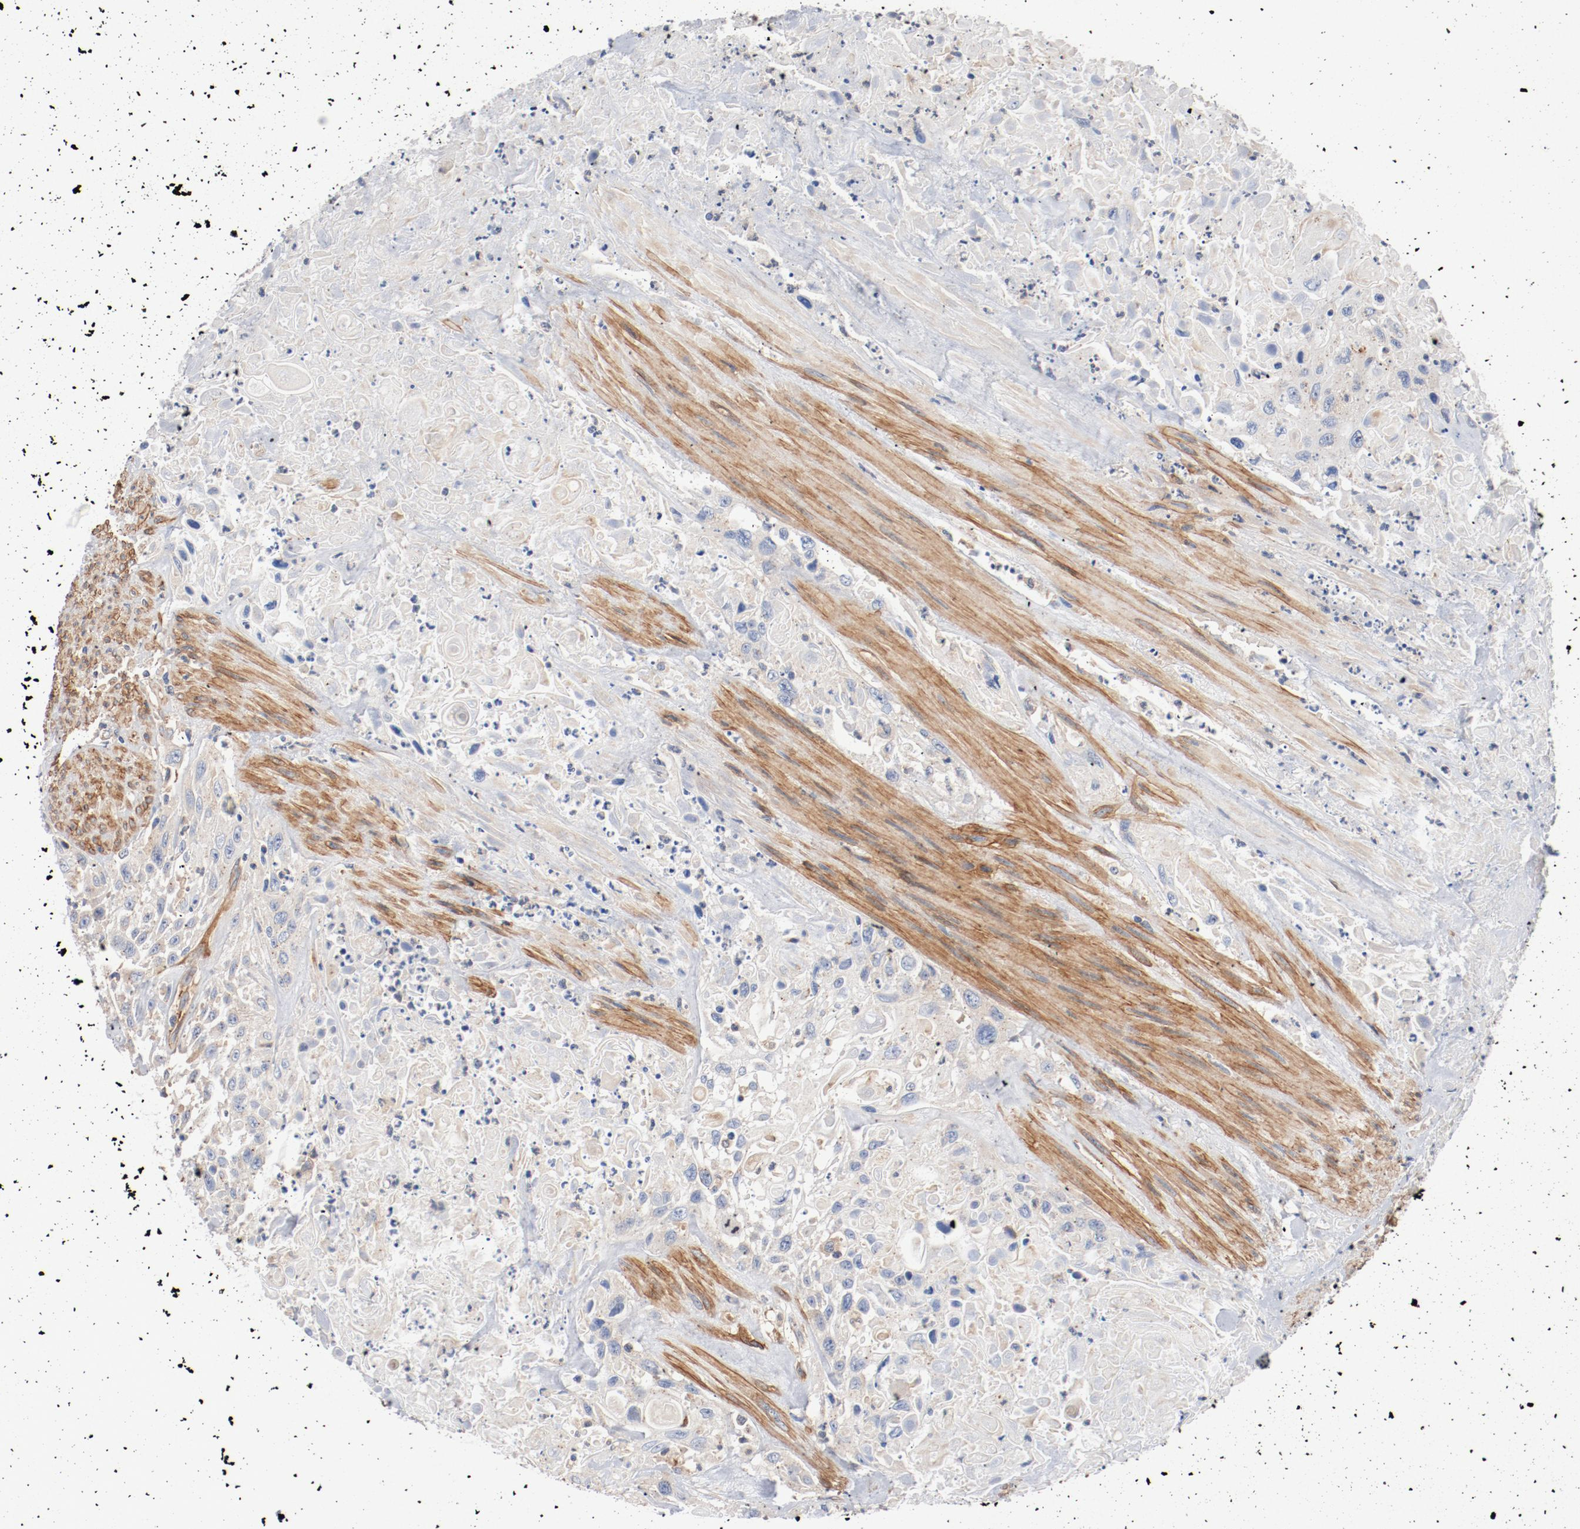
{"staining": {"intensity": "negative", "quantity": "none", "location": "none"}, "tissue": "urothelial cancer", "cell_type": "Tumor cells", "image_type": "cancer", "snomed": [{"axis": "morphology", "description": "Urothelial carcinoma, High grade"}, {"axis": "topography", "description": "Urinary bladder"}], "caption": "IHC of human urothelial cancer exhibits no expression in tumor cells.", "gene": "ILK", "patient": {"sex": "female", "age": 84}}